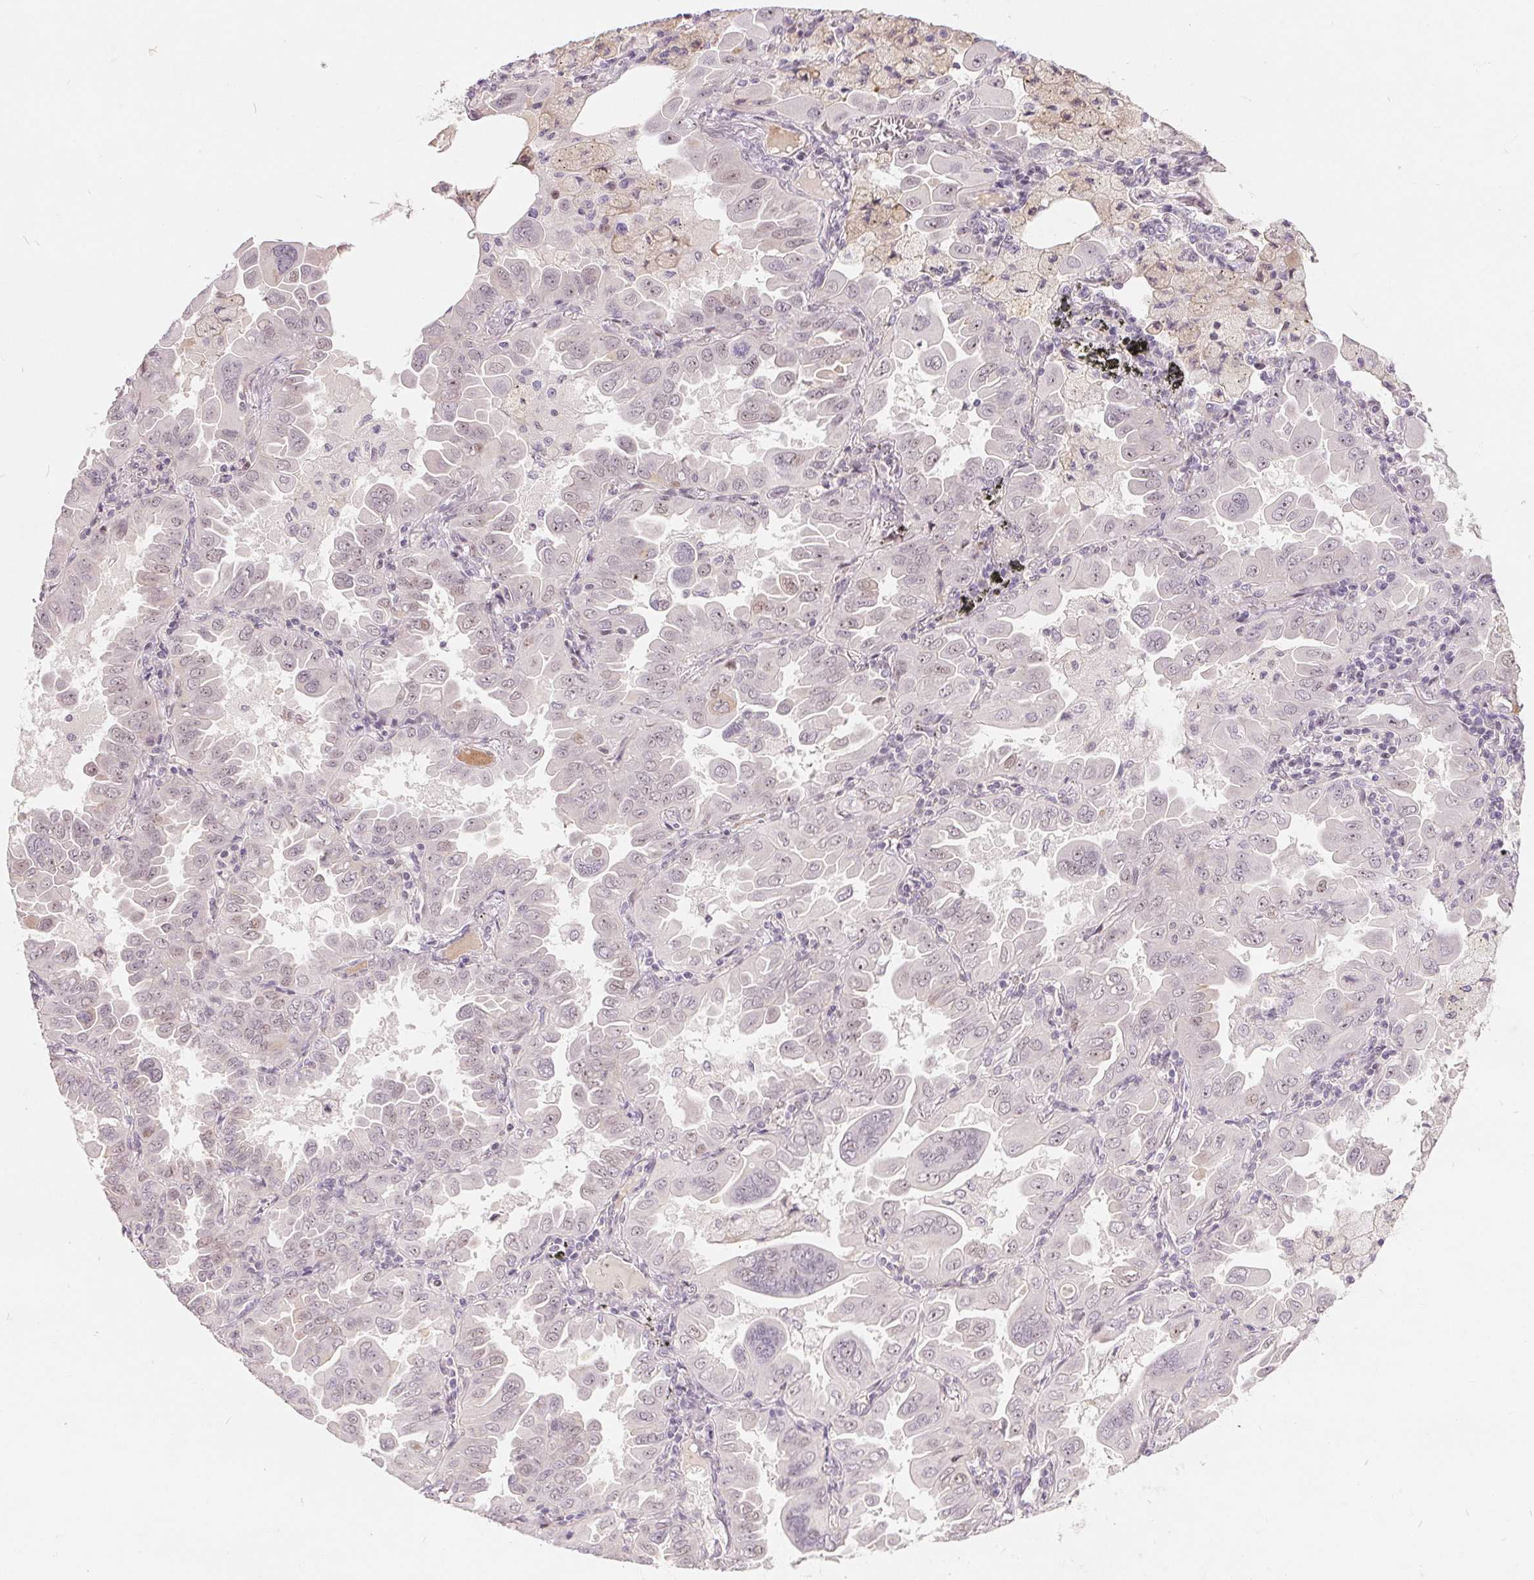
{"staining": {"intensity": "negative", "quantity": "none", "location": "none"}, "tissue": "lung cancer", "cell_type": "Tumor cells", "image_type": "cancer", "snomed": [{"axis": "morphology", "description": "Adenocarcinoma, NOS"}, {"axis": "topography", "description": "Lung"}], "caption": "IHC image of neoplastic tissue: lung cancer stained with DAB (3,3'-diaminobenzidine) demonstrates no significant protein expression in tumor cells. (DAB immunohistochemistry, high magnification).", "gene": "NRG2", "patient": {"sex": "male", "age": 64}}